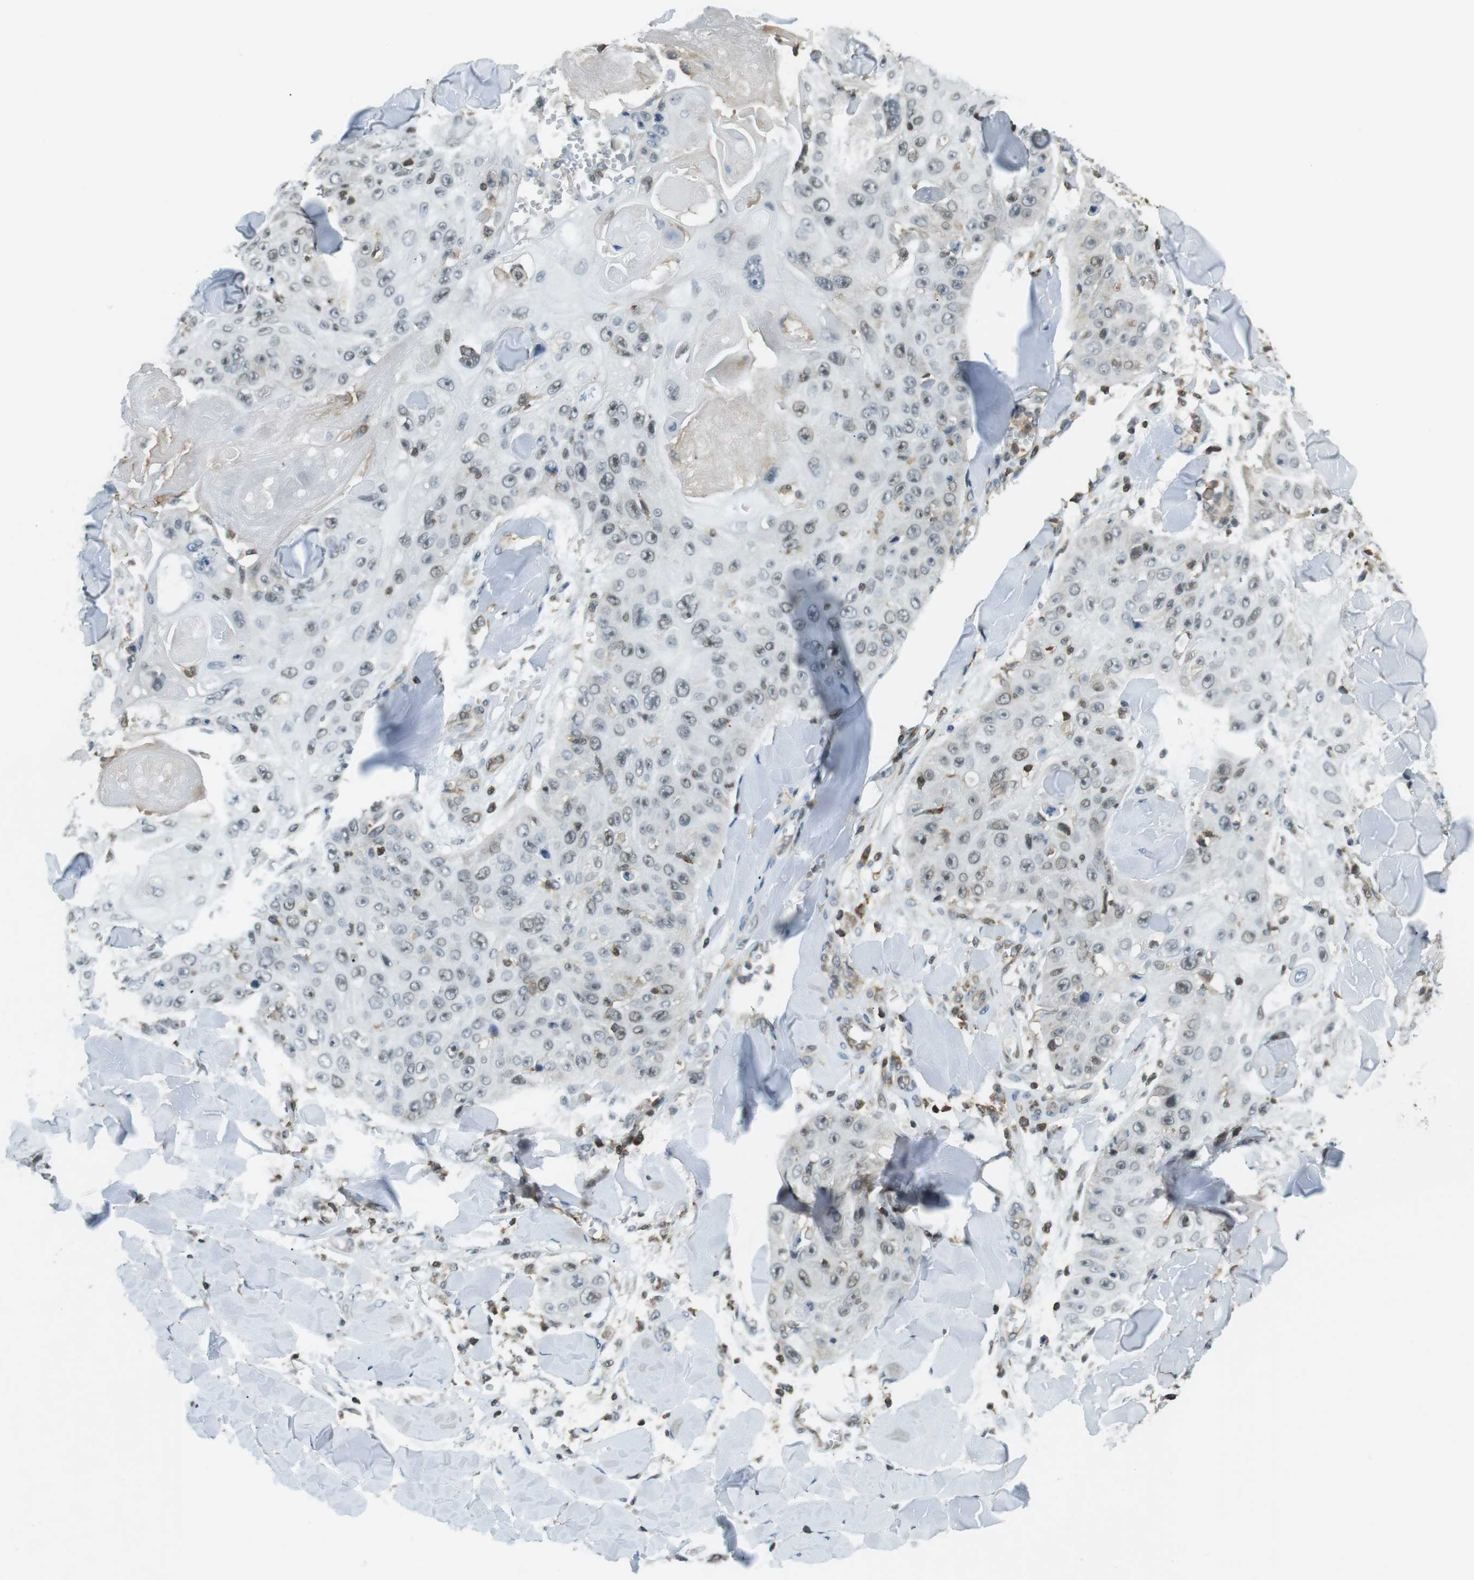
{"staining": {"intensity": "negative", "quantity": "none", "location": "none"}, "tissue": "skin cancer", "cell_type": "Tumor cells", "image_type": "cancer", "snomed": [{"axis": "morphology", "description": "Squamous cell carcinoma, NOS"}, {"axis": "topography", "description": "Skin"}], "caption": "A histopathology image of human skin squamous cell carcinoma is negative for staining in tumor cells. (DAB immunohistochemistry (IHC), high magnification).", "gene": "STK10", "patient": {"sex": "male", "age": 86}}